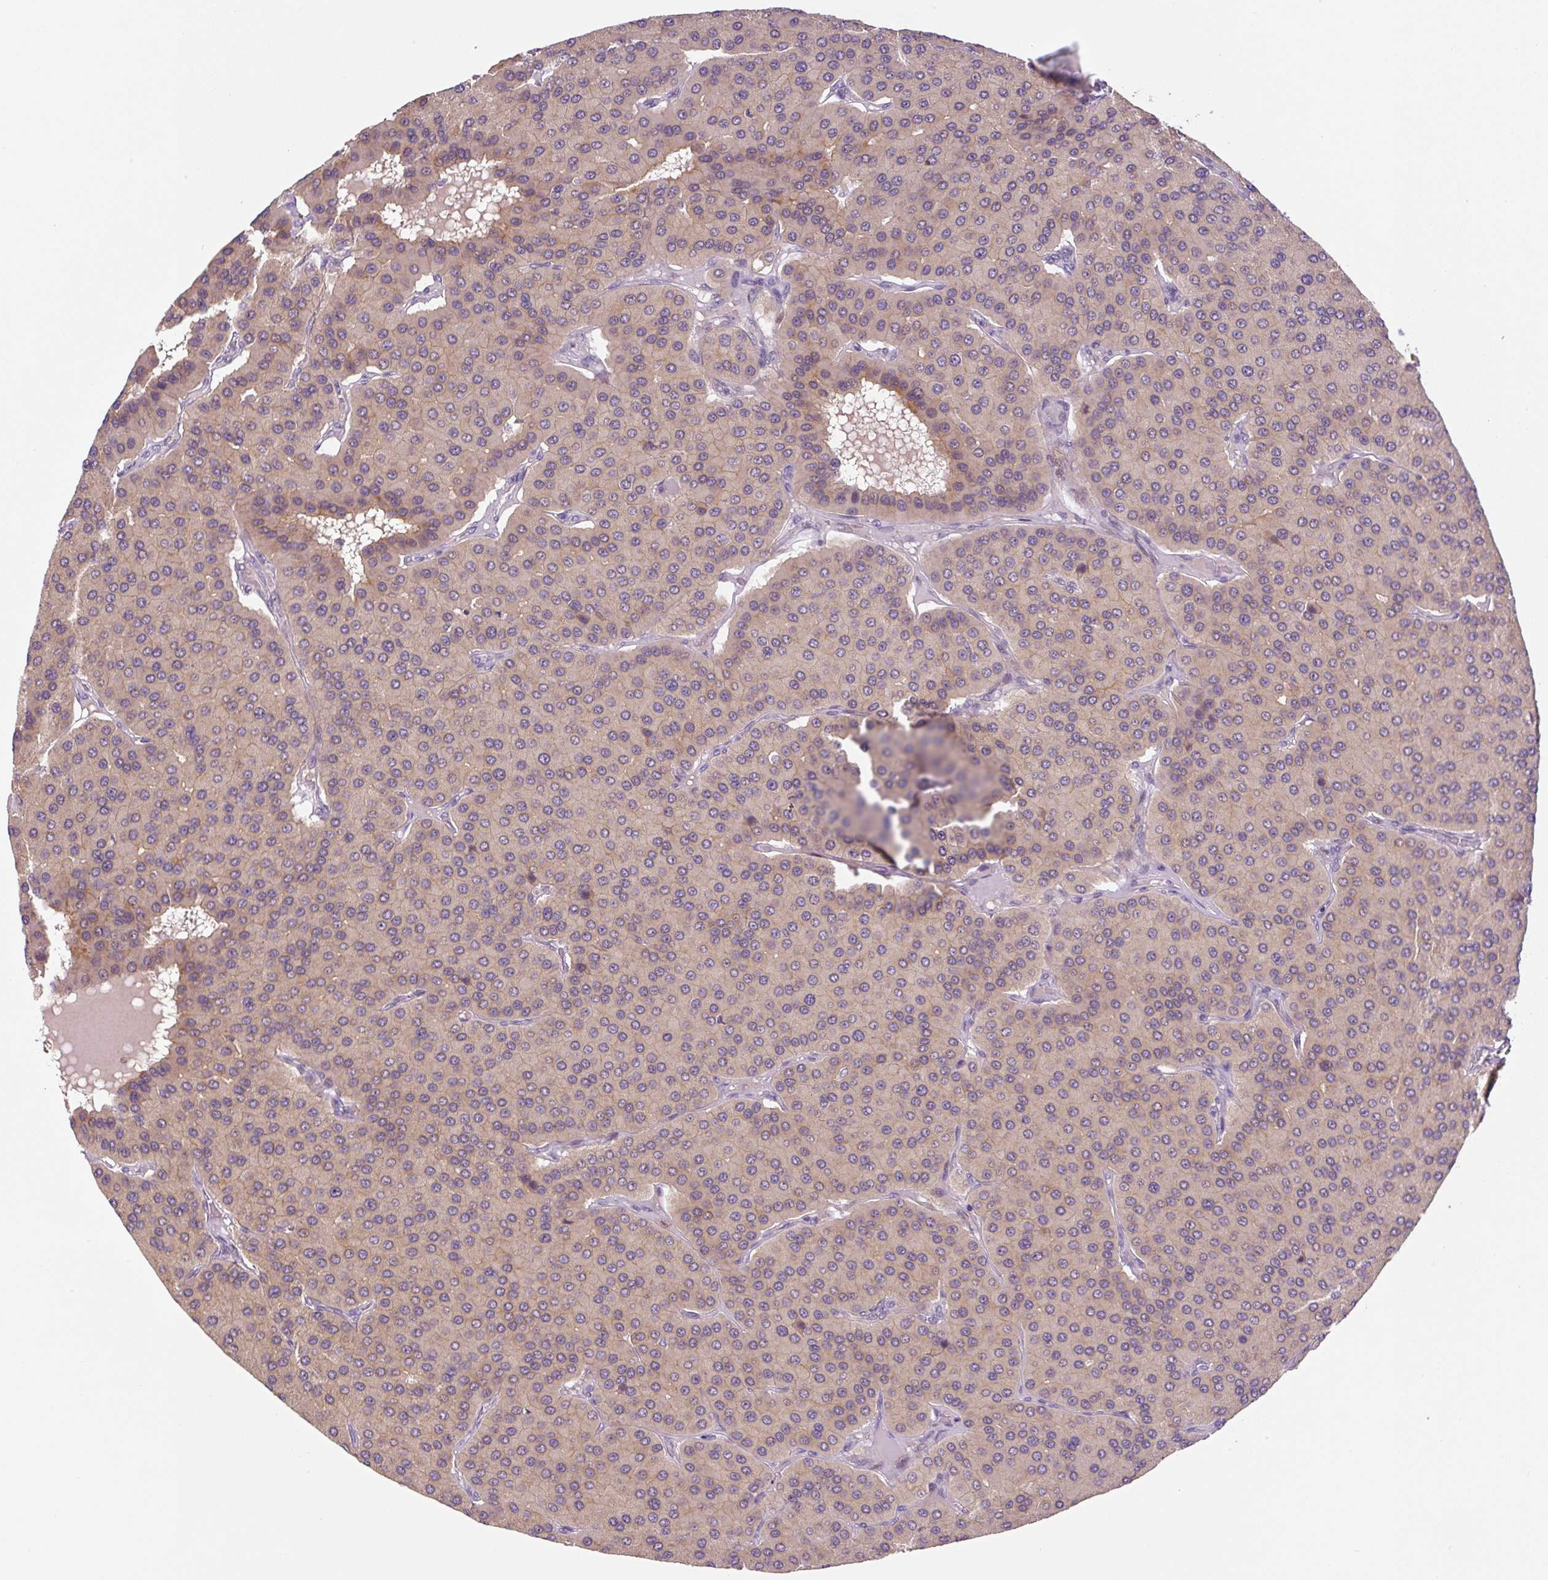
{"staining": {"intensity": "weak", "quantity": ">75%", "location": "cytoplasmic/membranous"}, "tissue": "parathyroid gland", "cell_type": "Glandular cells", "image_type": "normal", "snomed": [{"axis": "morphology", "description": "Normal tissue, NOS"}, {"axis": "morphology", "description": "Adenoma, NOS"}, {"axis": "topography", "description": "Parathyroid gland"}], "caption": "A brown stain shows weak cytoplasmic/membranous positivity of a protein in glandular cells of normal parathyroid gland. The staining was performed using DAB, with brown indicating positive protein expression. Nuclei are stained blue with hematoxylin.", "gene": "PRKAA2", "patient": {"sex": "female", "age": 86}}